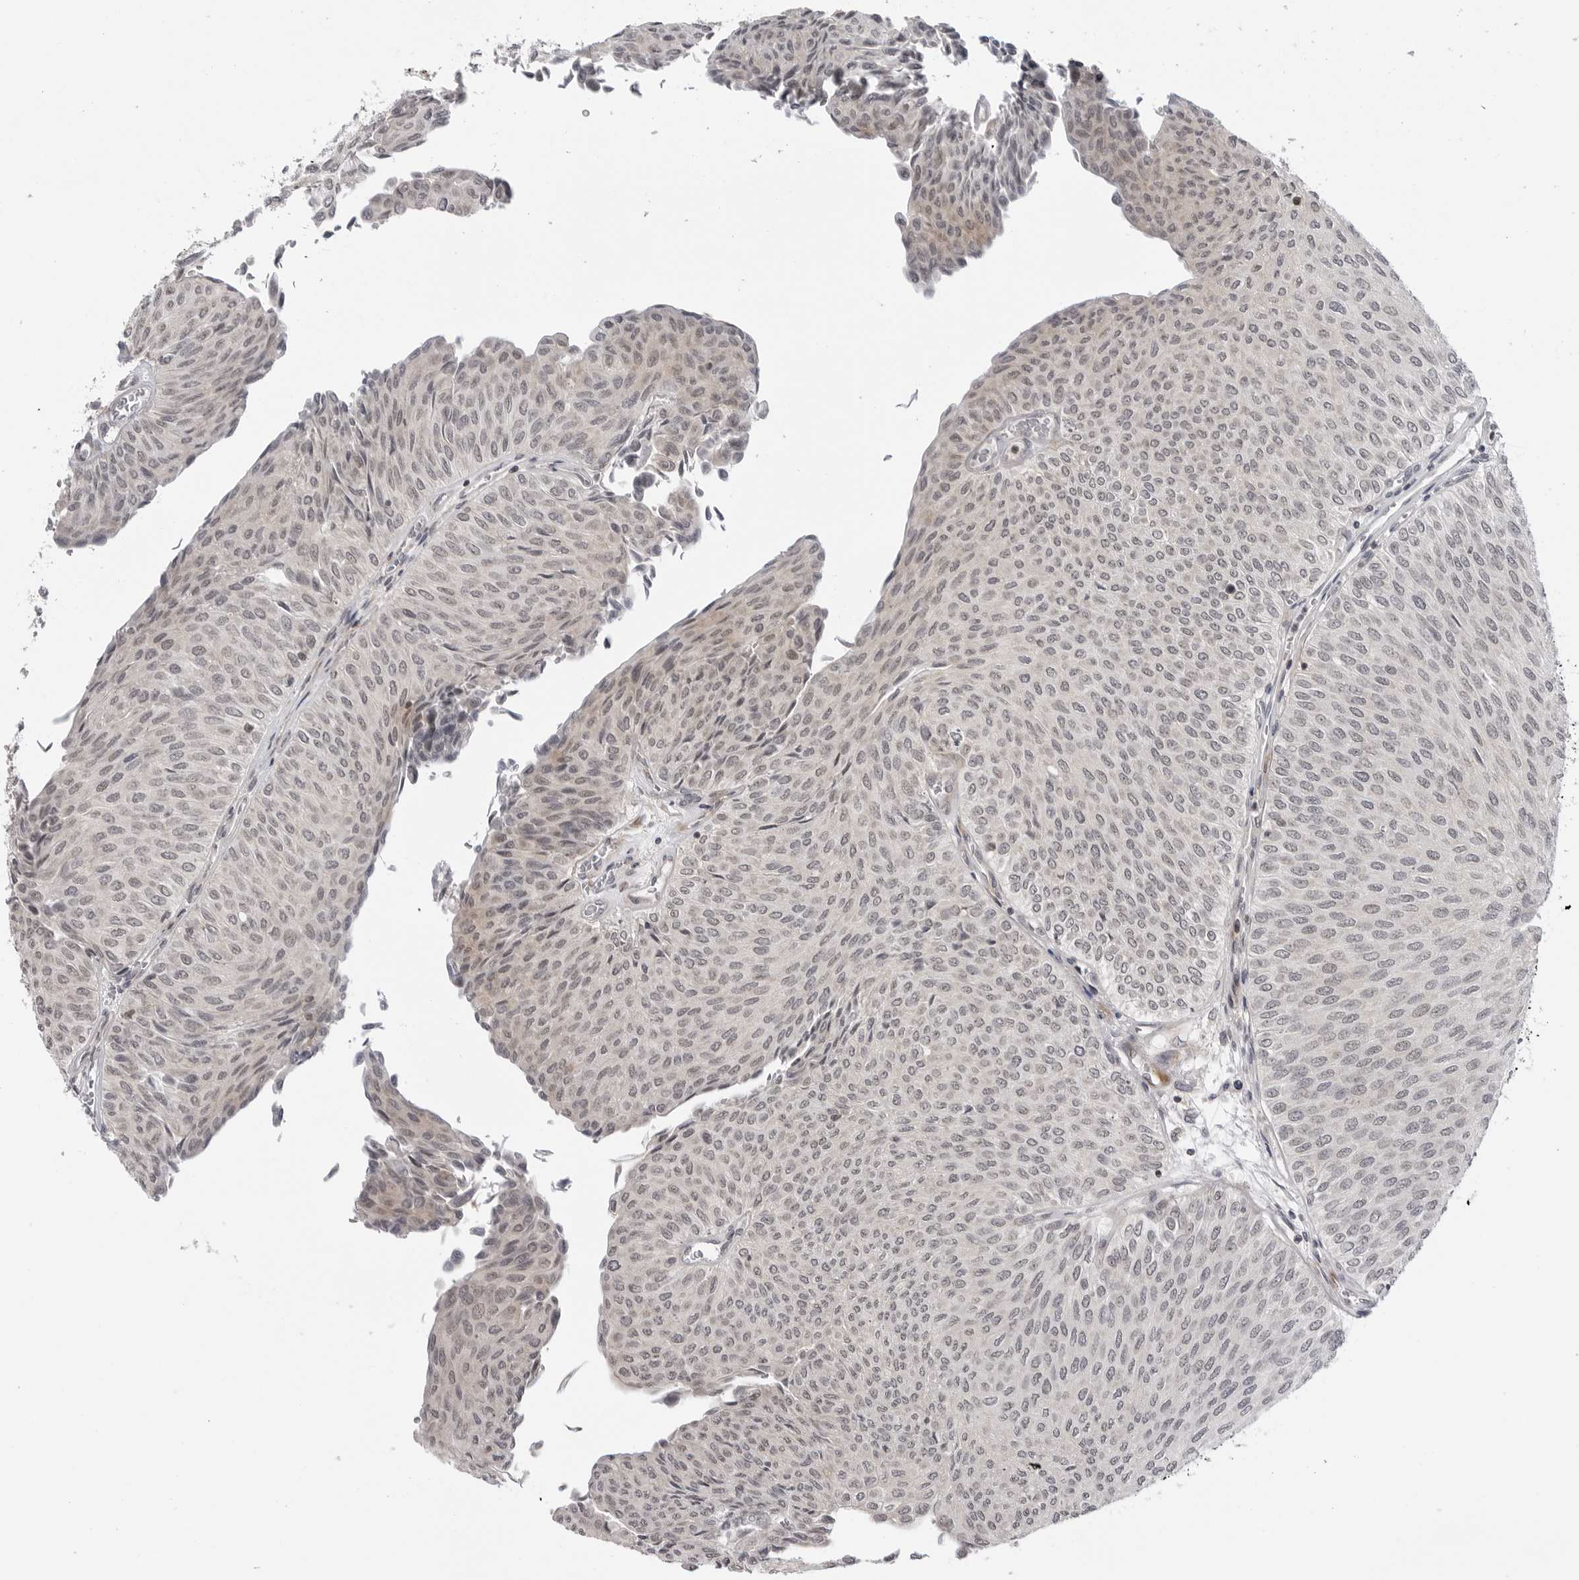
{"staining": {"intensity": "negative", "quantity": "none", "location": "none"}, "tissue": "urothelial cancer", "cell_type": "Tumor cells", "image_type": "cancer", "snomed": [{"axis": "morphology", "description": "Urothelial carcinoma, Low grade"}, {"axis": "topography", "description": "Urinary bladder"}], "caption": "The histopathology image exhibits no significant expression in tumor cells of urothelial cancer.", "gene": "ADAMTS5", "patient": {"sex": "male", "age": 78}}